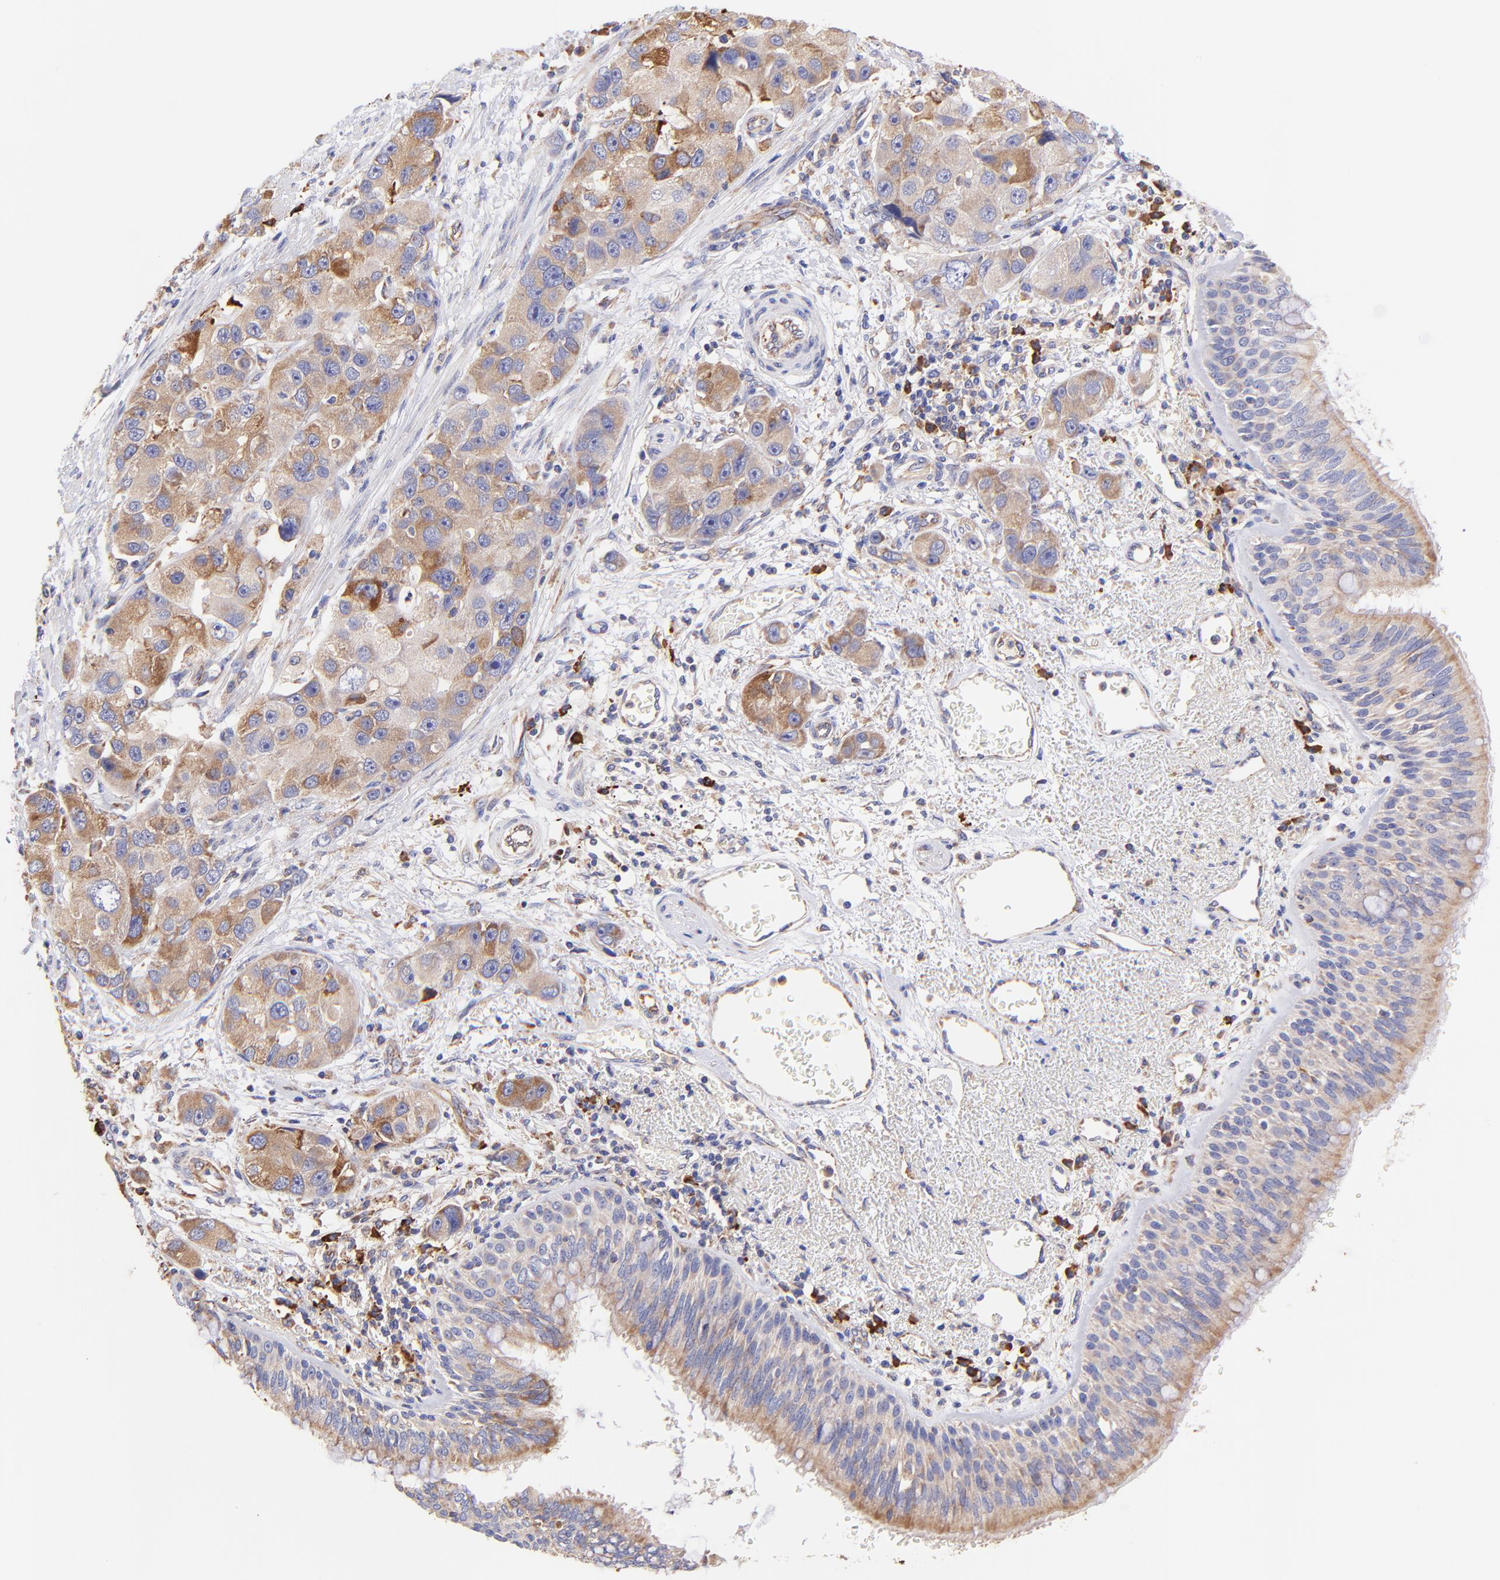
{"staining": {"intensity": "weak", "quantity": ">75%", "location": "cytoplasmic/membranous"}, "tissue": "bronchus", "cell_type": "Respiratory epithelial cells", "image_type": "normal", "snomed": [{"axis": "morphology", "description": "Normal tissue, NOS"}, {"axis": "morphology", "description": "Adenocarcinoma, NOS"}, {"axis": "morphology", "description": "Adenocarcinoma, metastatic, NOS"}, {"axis": "topography", "description": "Lymph node"}, {"axis": "topography", "description": "Bronchus"}, {"axis": "topography", "description": "Lung"}], "caption": "Immunohistochemical staining of normal bronchus shows >75% levels of weak cytoplasmic/membranous protein staining in about >75% of respiratory epithelial cells. (DAB = brown stain, brightfield microscopy at high magnification).", "gene": "PREX1", "patient": {"sex": "female", "age": 54}}